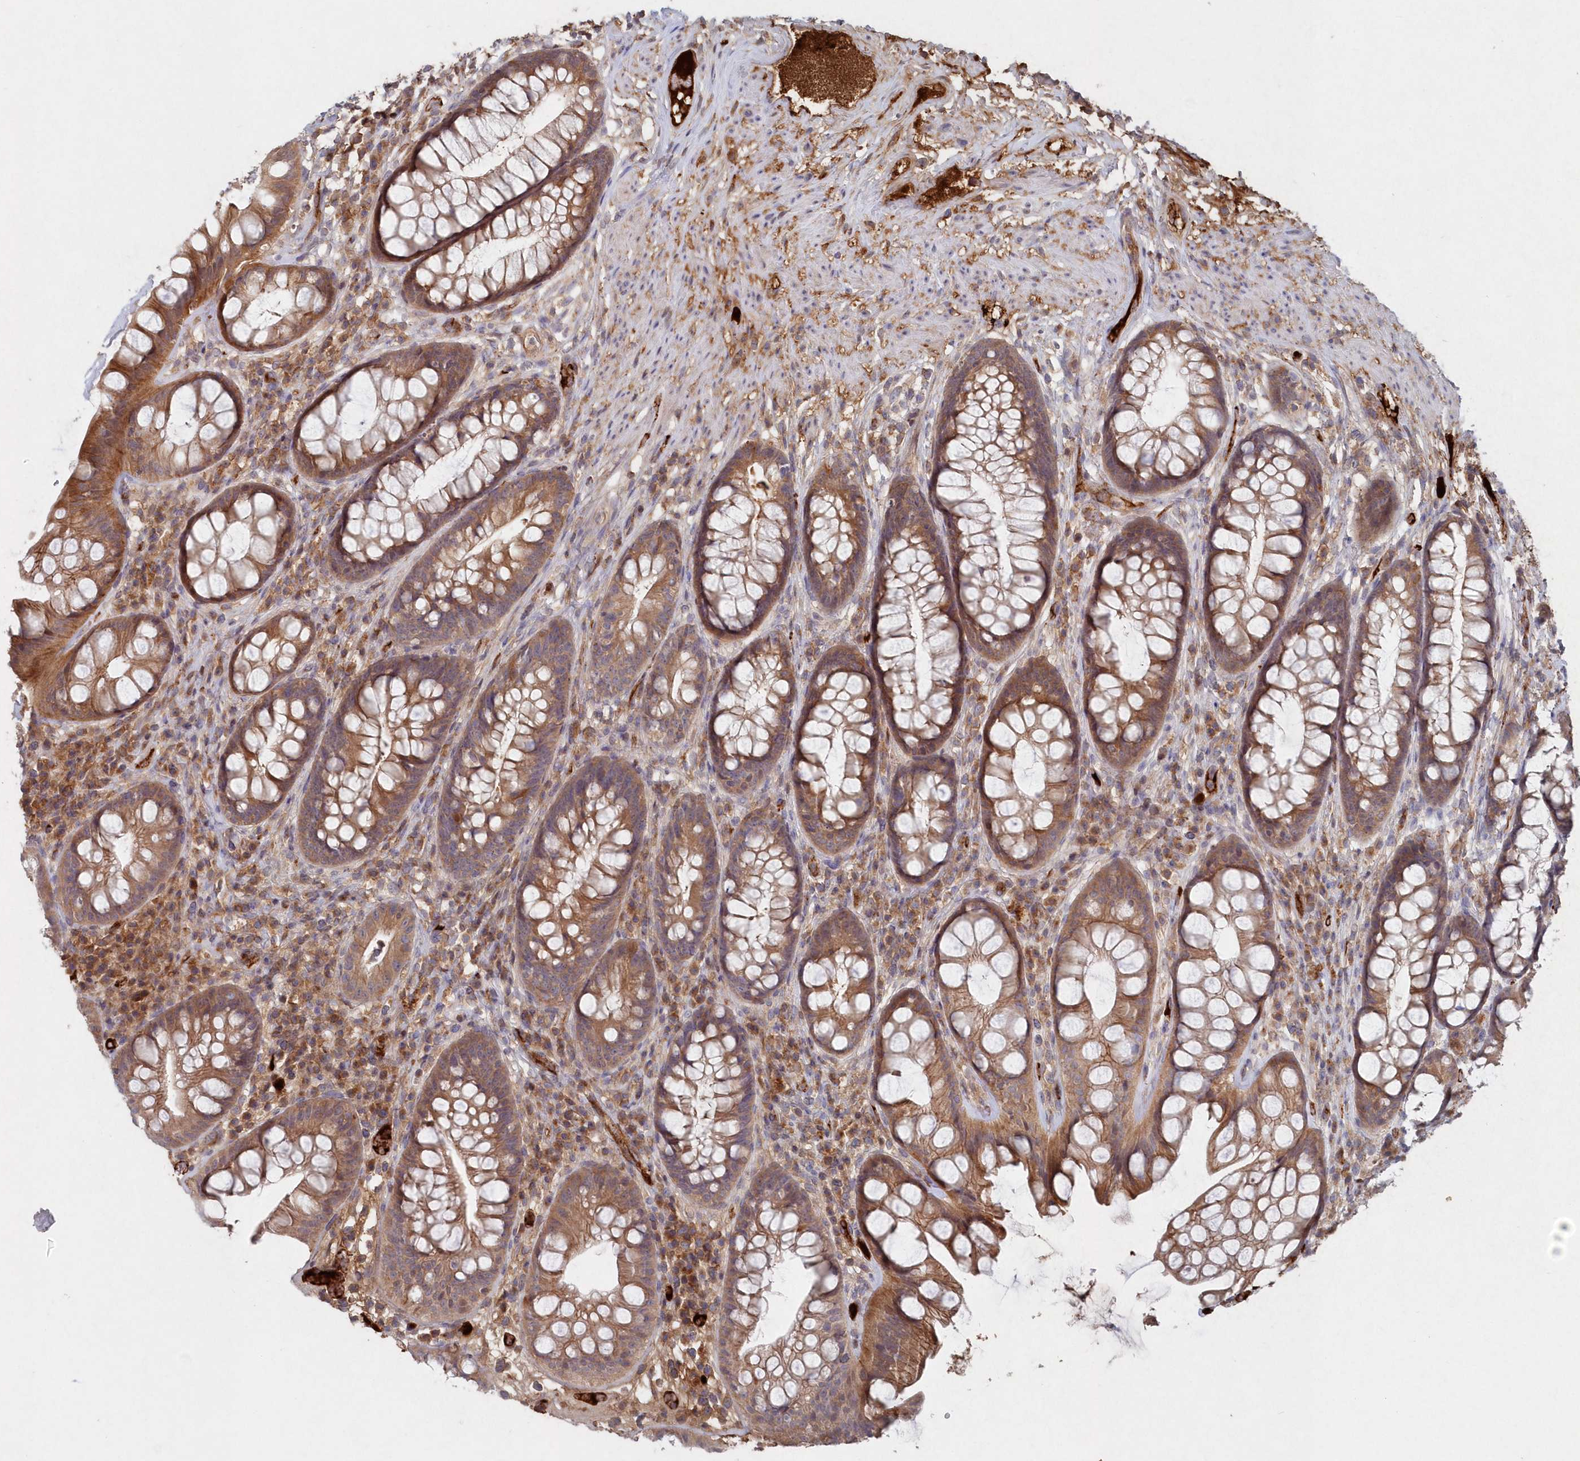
{"staining": {"intensity": "moderate", "quantity": ">75%", "location": "cytoplasmic/membranous"}, "tissue": "rectum", "cell_type": "Glandular cells", "image_type": "normal", "snomed": [{"axis": "morphology", "description": "Normal tissue, NOS"}, {"axis": "topography", "description": "Rectum"}], "caption": "Protein analysis of benign rectum shows moderate cytoplasmic/membranous positivity in about >75% of glandular cells. (IHC, brightfield microscopy, high magnification).", "gene": "ABHD14B", "patient": {"sex": "male", "age": 74}}